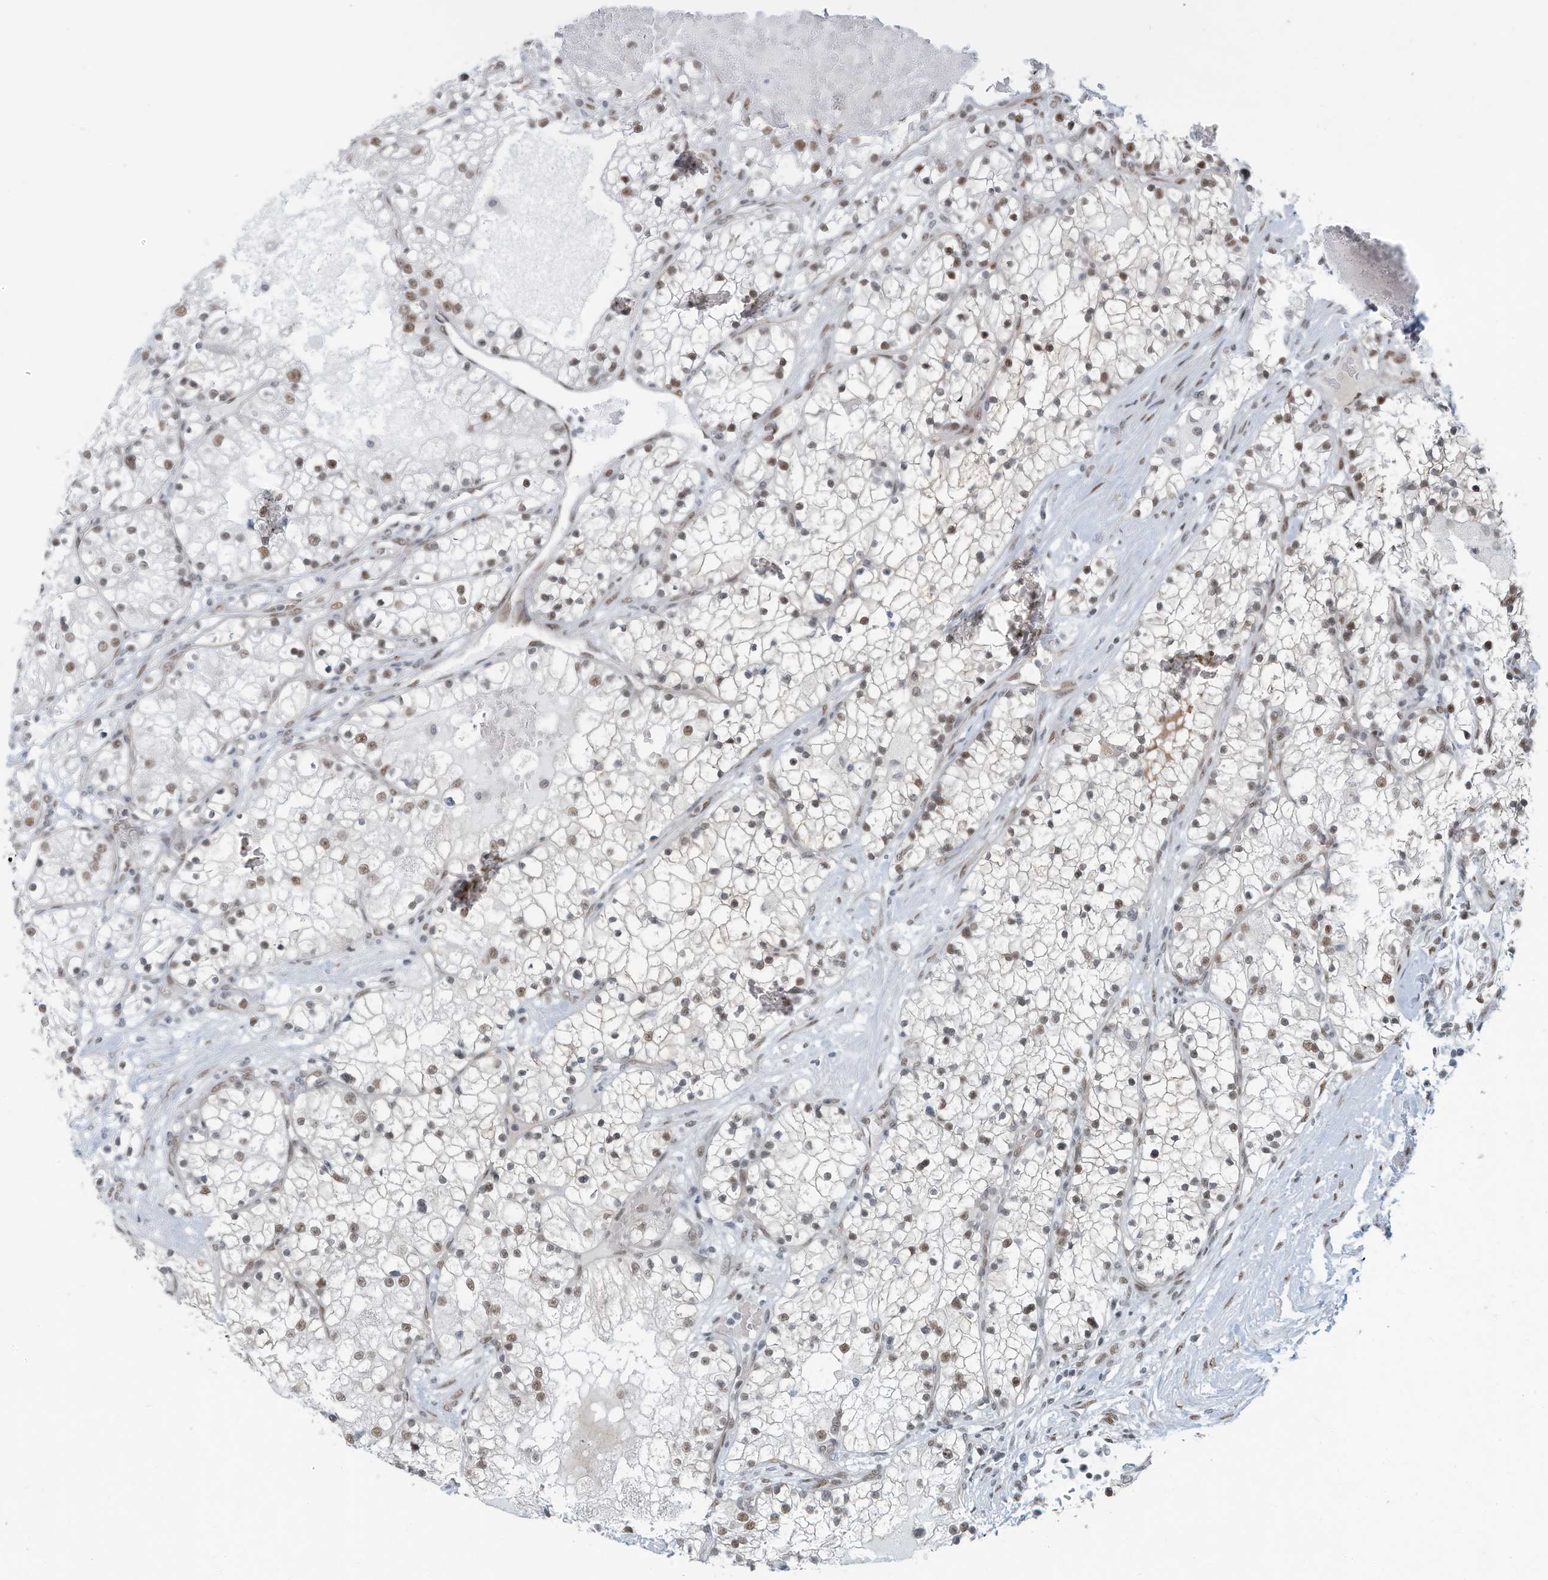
{"staining": {"intensity": "weak", "quantity": ">75%", "location": "nuclear"}, "tissue": "renal cancer", "cell_type": "Tumor cells", "image_type": "cancer", "snomed": [{"axis": "morphology", "description": "Normal tissue, NOS"}, {"axis": "morphology", "description": "Adenocarcinoma, NOS"}, {"axis": "topography", "description": "Kidney"}], "caption": "A brown stain labels weak nuclear positivity of a protein in human renal cancer (adenocarcinoma) tumor cells.", "gene": "SARNP", "patient": {"sex": "male", "age": 68}}